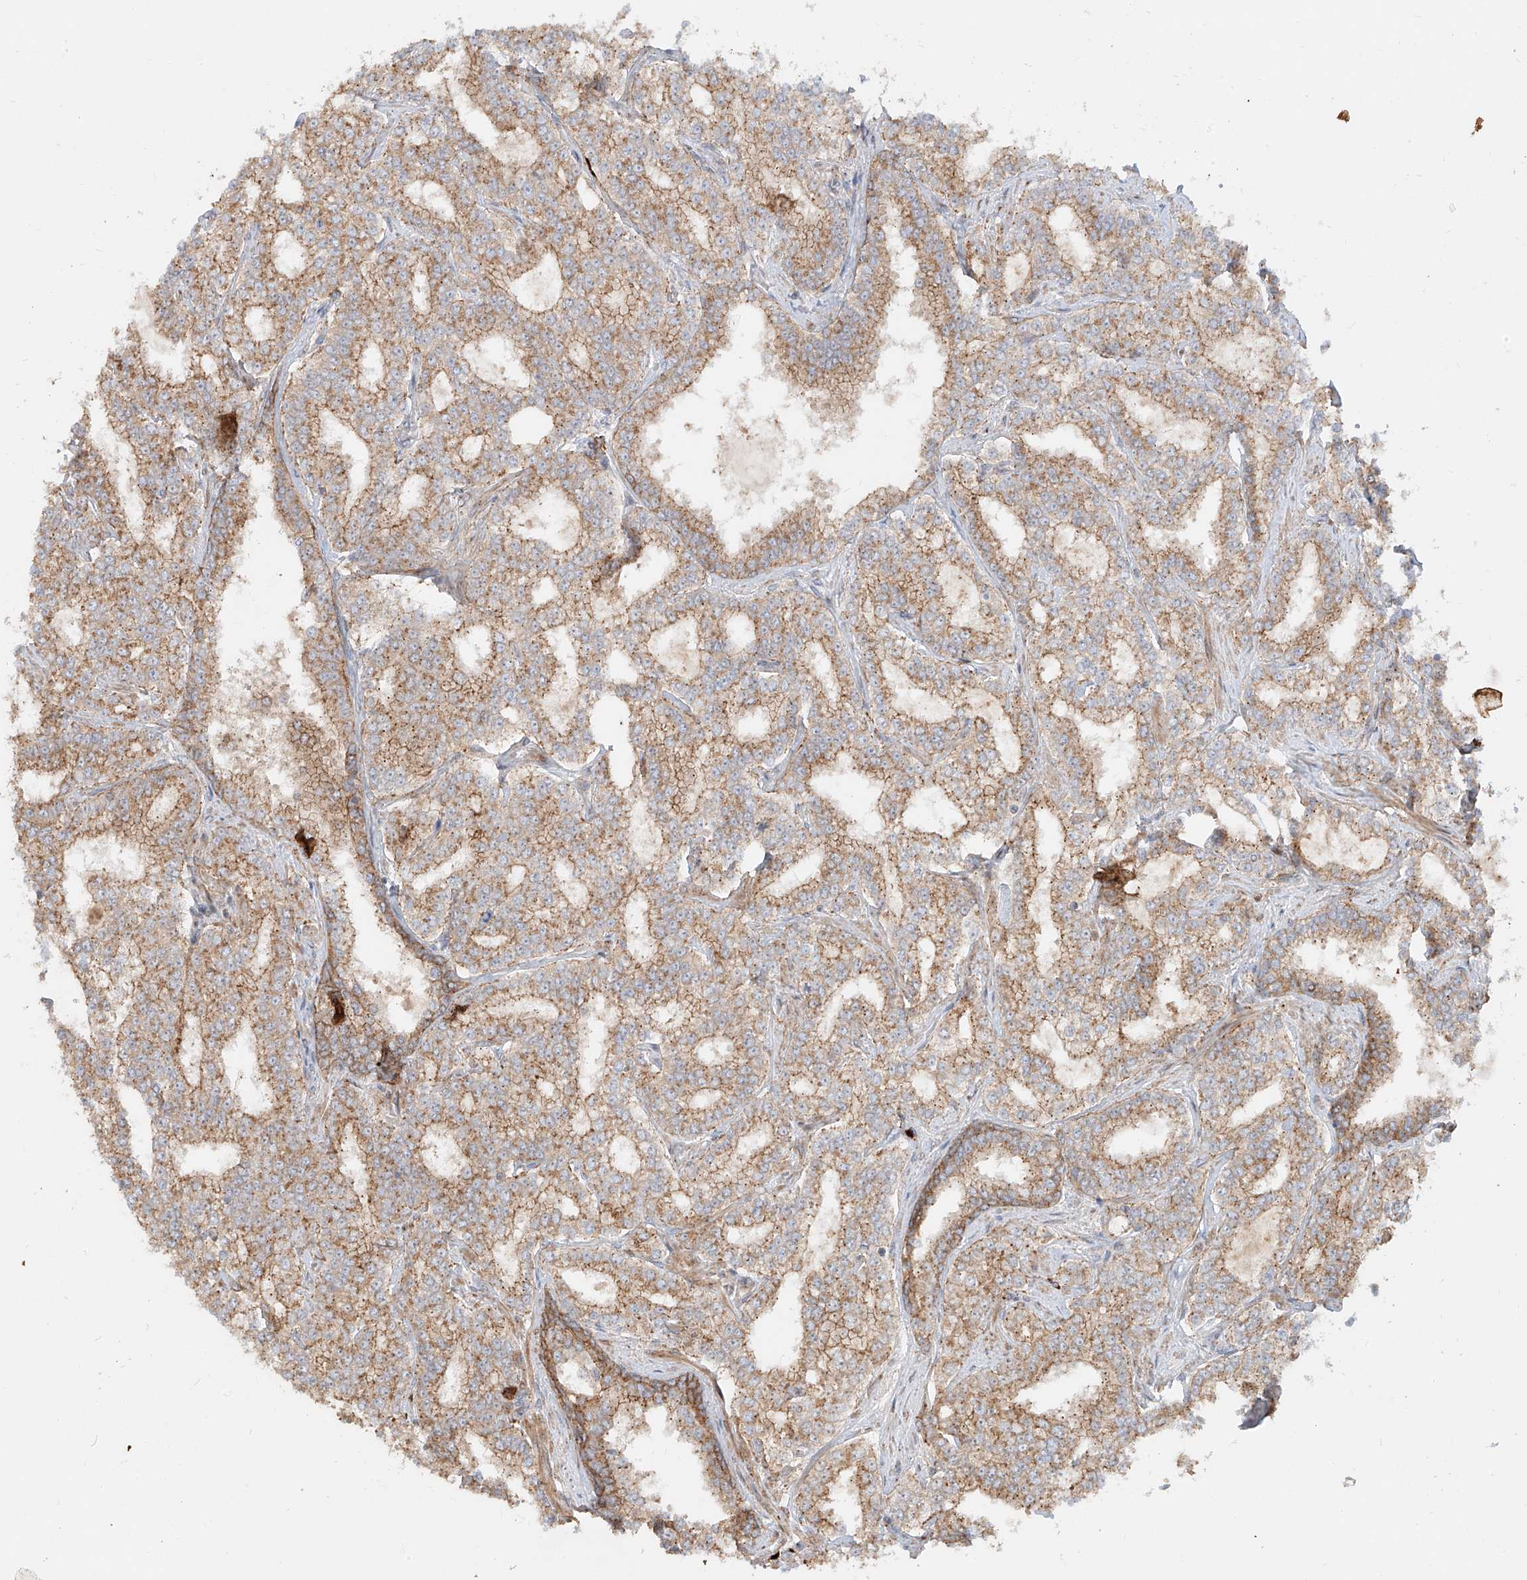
{"staining": {"intensity": "moderate", "quantity": ">75%", "location": "cytoplasmic/membranous"}, "tissue": "prostate cancer", "cell_type": "Tumor cells", "image_type": "cancer", "snomed": [{"axis": "morphology", "description": "Normal tissue, NOS"}, {"axis": "morphology", "description": "Adenocarcinoma, High grade"}, {"axis": "topography", "description": "Prostate"}], "caption": "A brown stain highlights moderate cytoplasmic/membranous expression of a protein in high-grade adenocarcinoma (prostate) tumor cells. (DAB (3,3'-diaminobenzidine) IHC, brown staining for protein, blue staining for nuclei).", "gene": "ZNF287", "patient": {"sex": "male", "age": 83}}